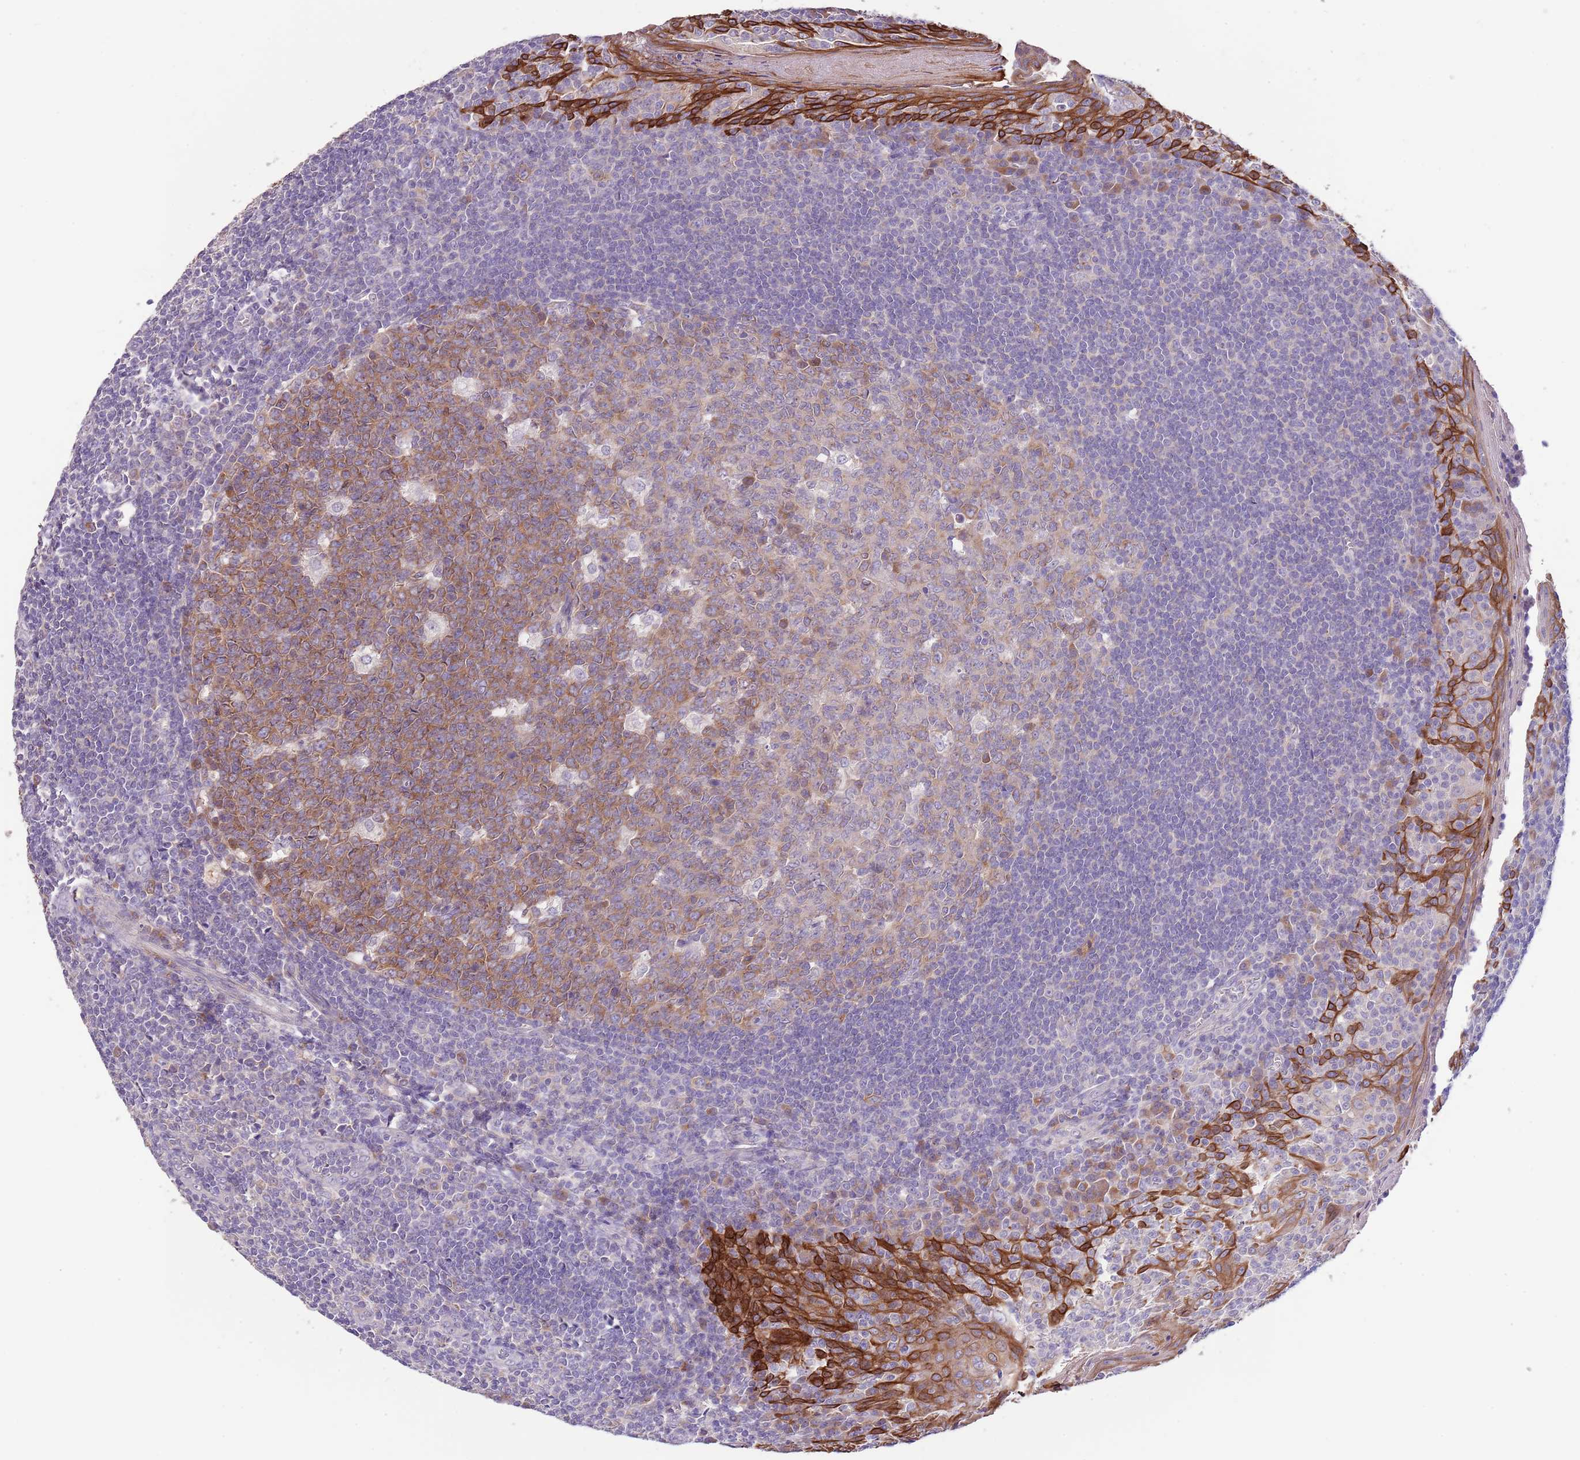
{"staining": {"intensity": "moderate", "quantity": "25%-75%", "location": "cytoplasmic/membranous"}, "tissue": "tonsil", "cell_type": "Germinal center cells", "image_type": "normal", "snomed": [{"axis": "morphology", "description": "Normal tissue, NOS"}, {"axis": "topography", "description": "Tonsil"}], "caption": "IHC histopathology image of normal human tonsil stained for a protein (brown), which reveals medium levels of moderate cytoplasmic/membranous staining in about 25%-75% of germinal center cells.", "gene": "ZNF658", "patient": {"sex": "male", "age": 27}}